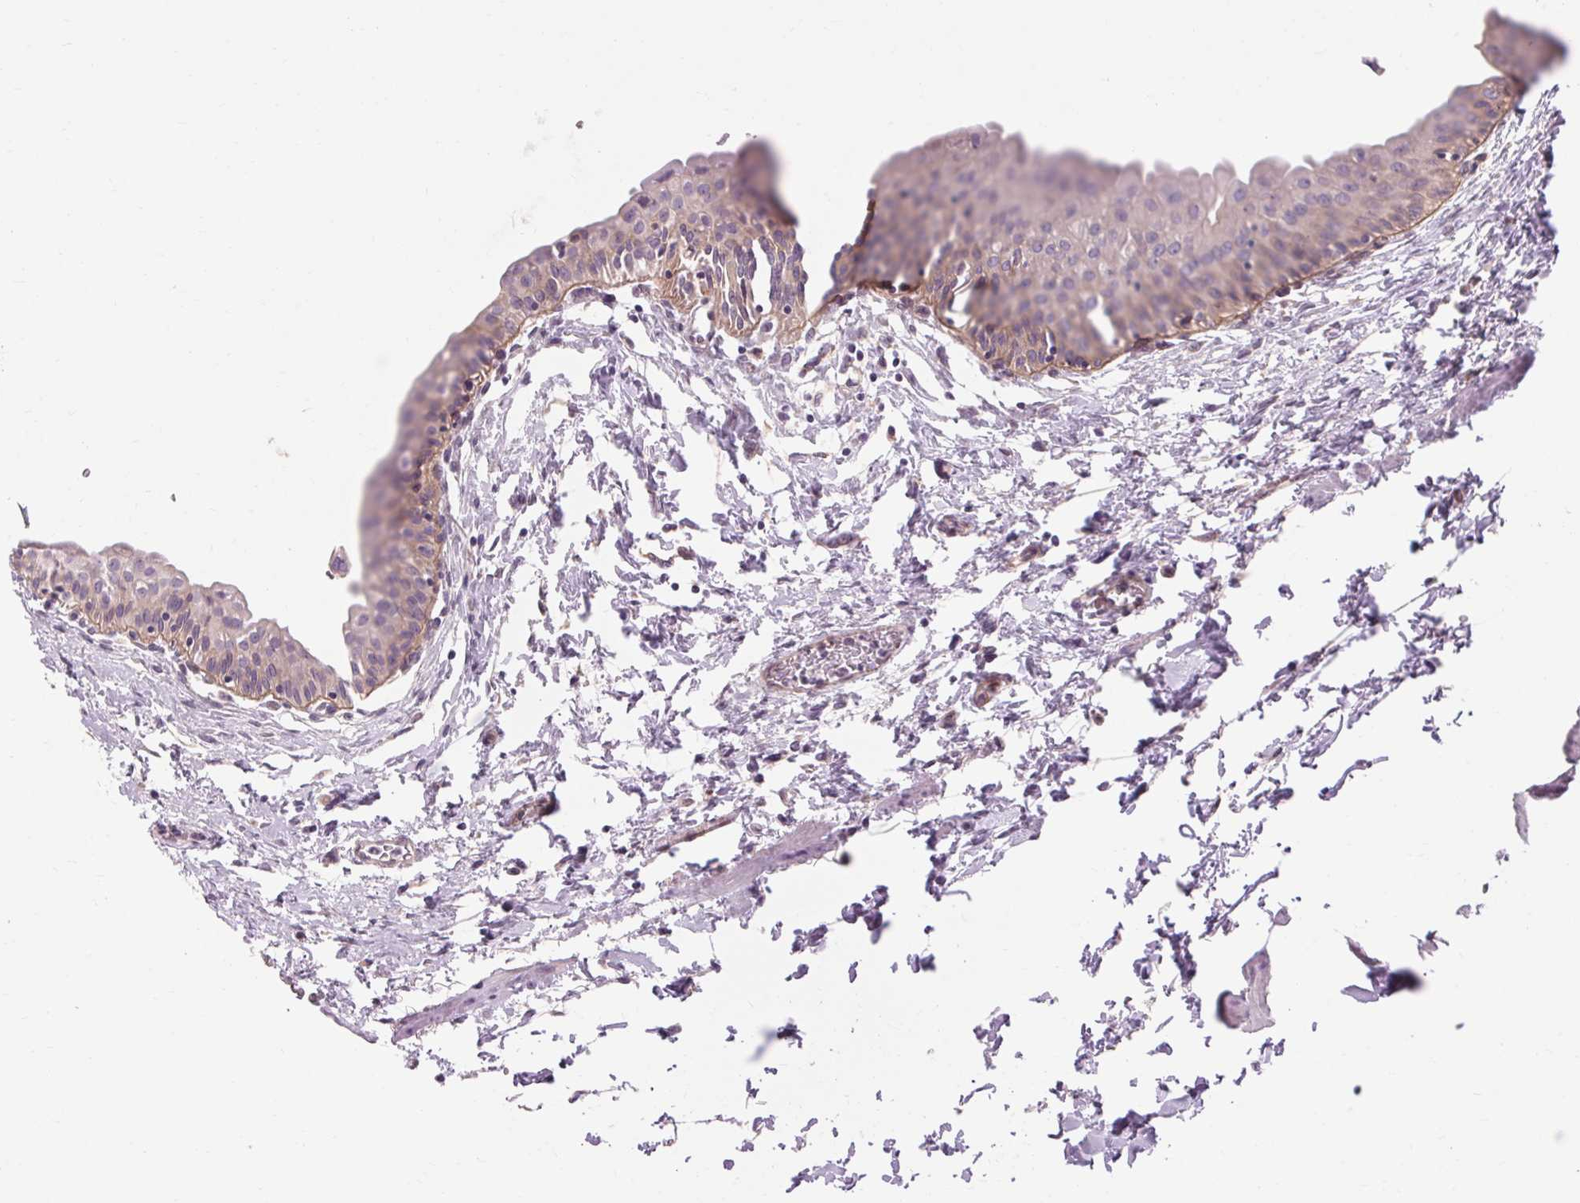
{"staining": {"intensity": "moderate", "quantity": "25%-75%", "location": "cytoplasmic/membranous"}, "tissue": "urinary bladder", "cell_type": "Urothelial cells", "image_type": "normal", "snomed": [{"axis": "morphology", "description": "Normal tissue, NOS"}, {"axis": "topography", "description": "Urinary bladder"}], "caption": "An IHC photomicrograph of normal tissue is shown. Protein staining in brown shows moderate cytoplasmic/membranous positivity in urinary bladder within urothelial cells.", "gene": "TM6SF1", "patient": {"sex": "male", "age": 56}}